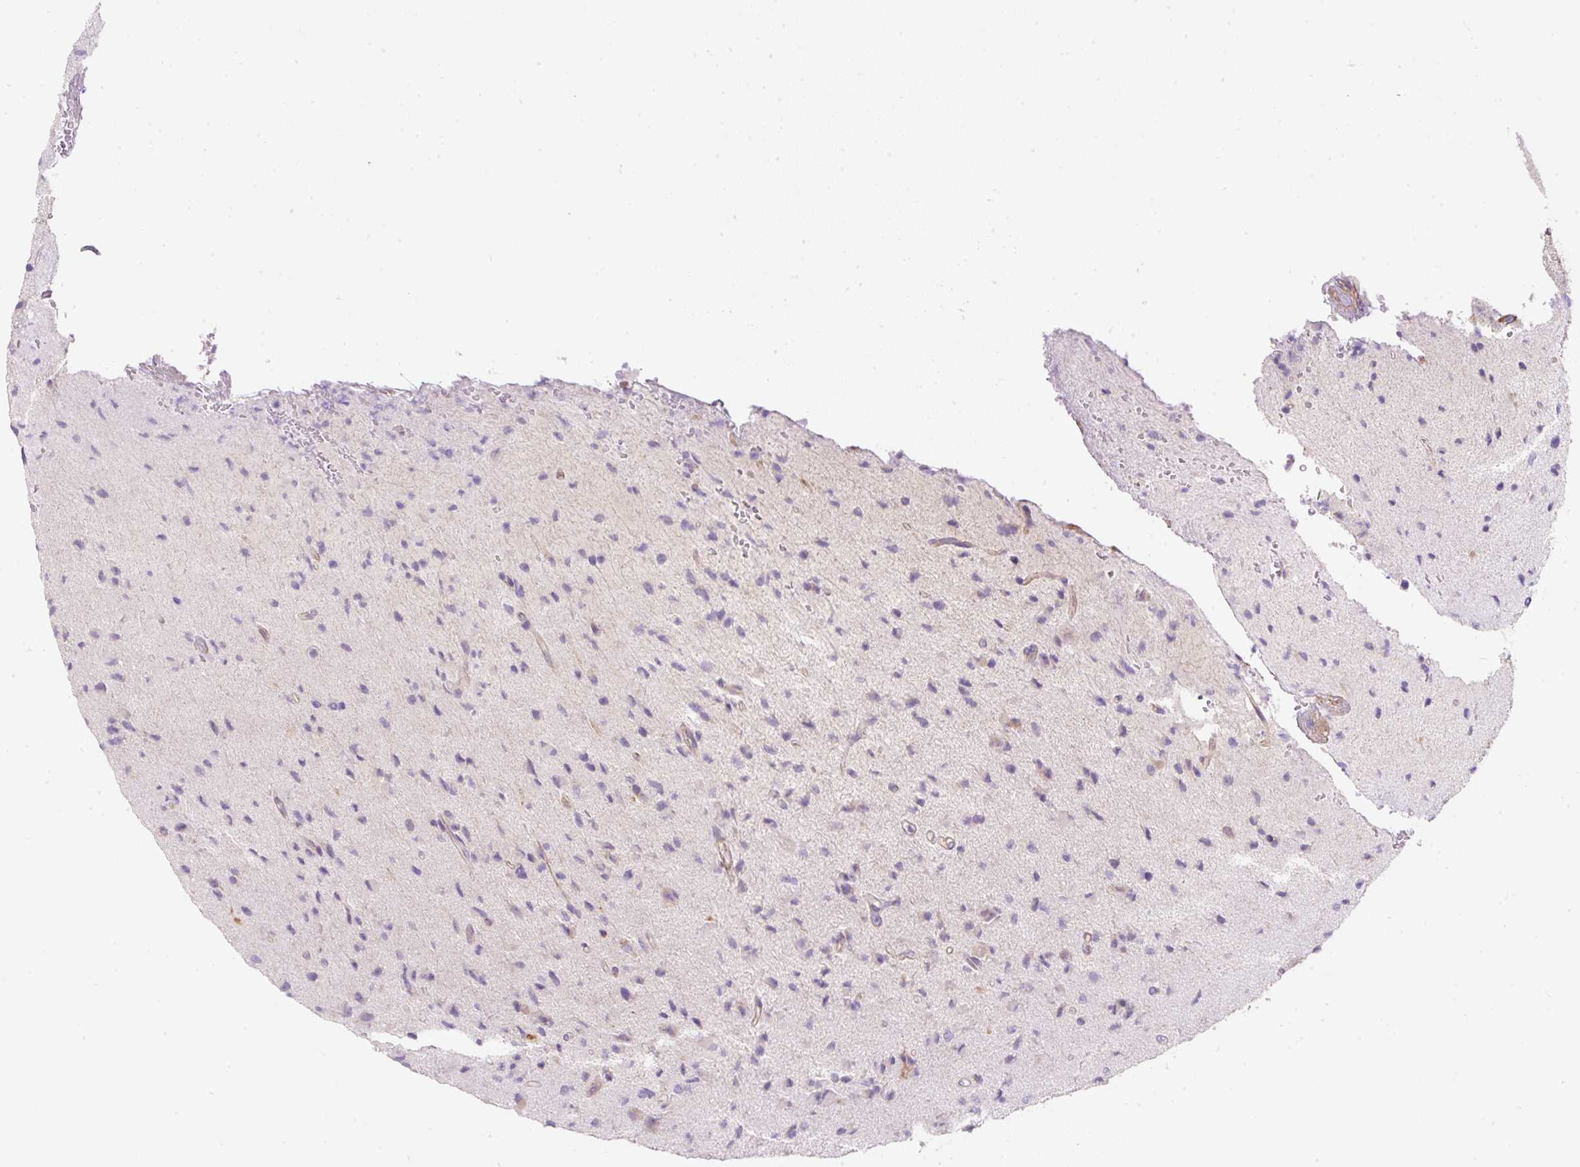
{"staining": {"intensity": "negative", "quantity": ">75%", "location": "none"}, "tissue": "glioma", "cell_type": "Tumor cells", "image_type": "cancer", "snomed": [{"axis": "morphology", "description": "Glioma, malignant, High grade"}, {"axis": "topography", "description": "Brain"}], "caption": "An image of glioma stained for a protein exhibits no brown staining in tumor cells.", "gene": "ERAP2", "patient": {"sex": "male", "age": 36}}